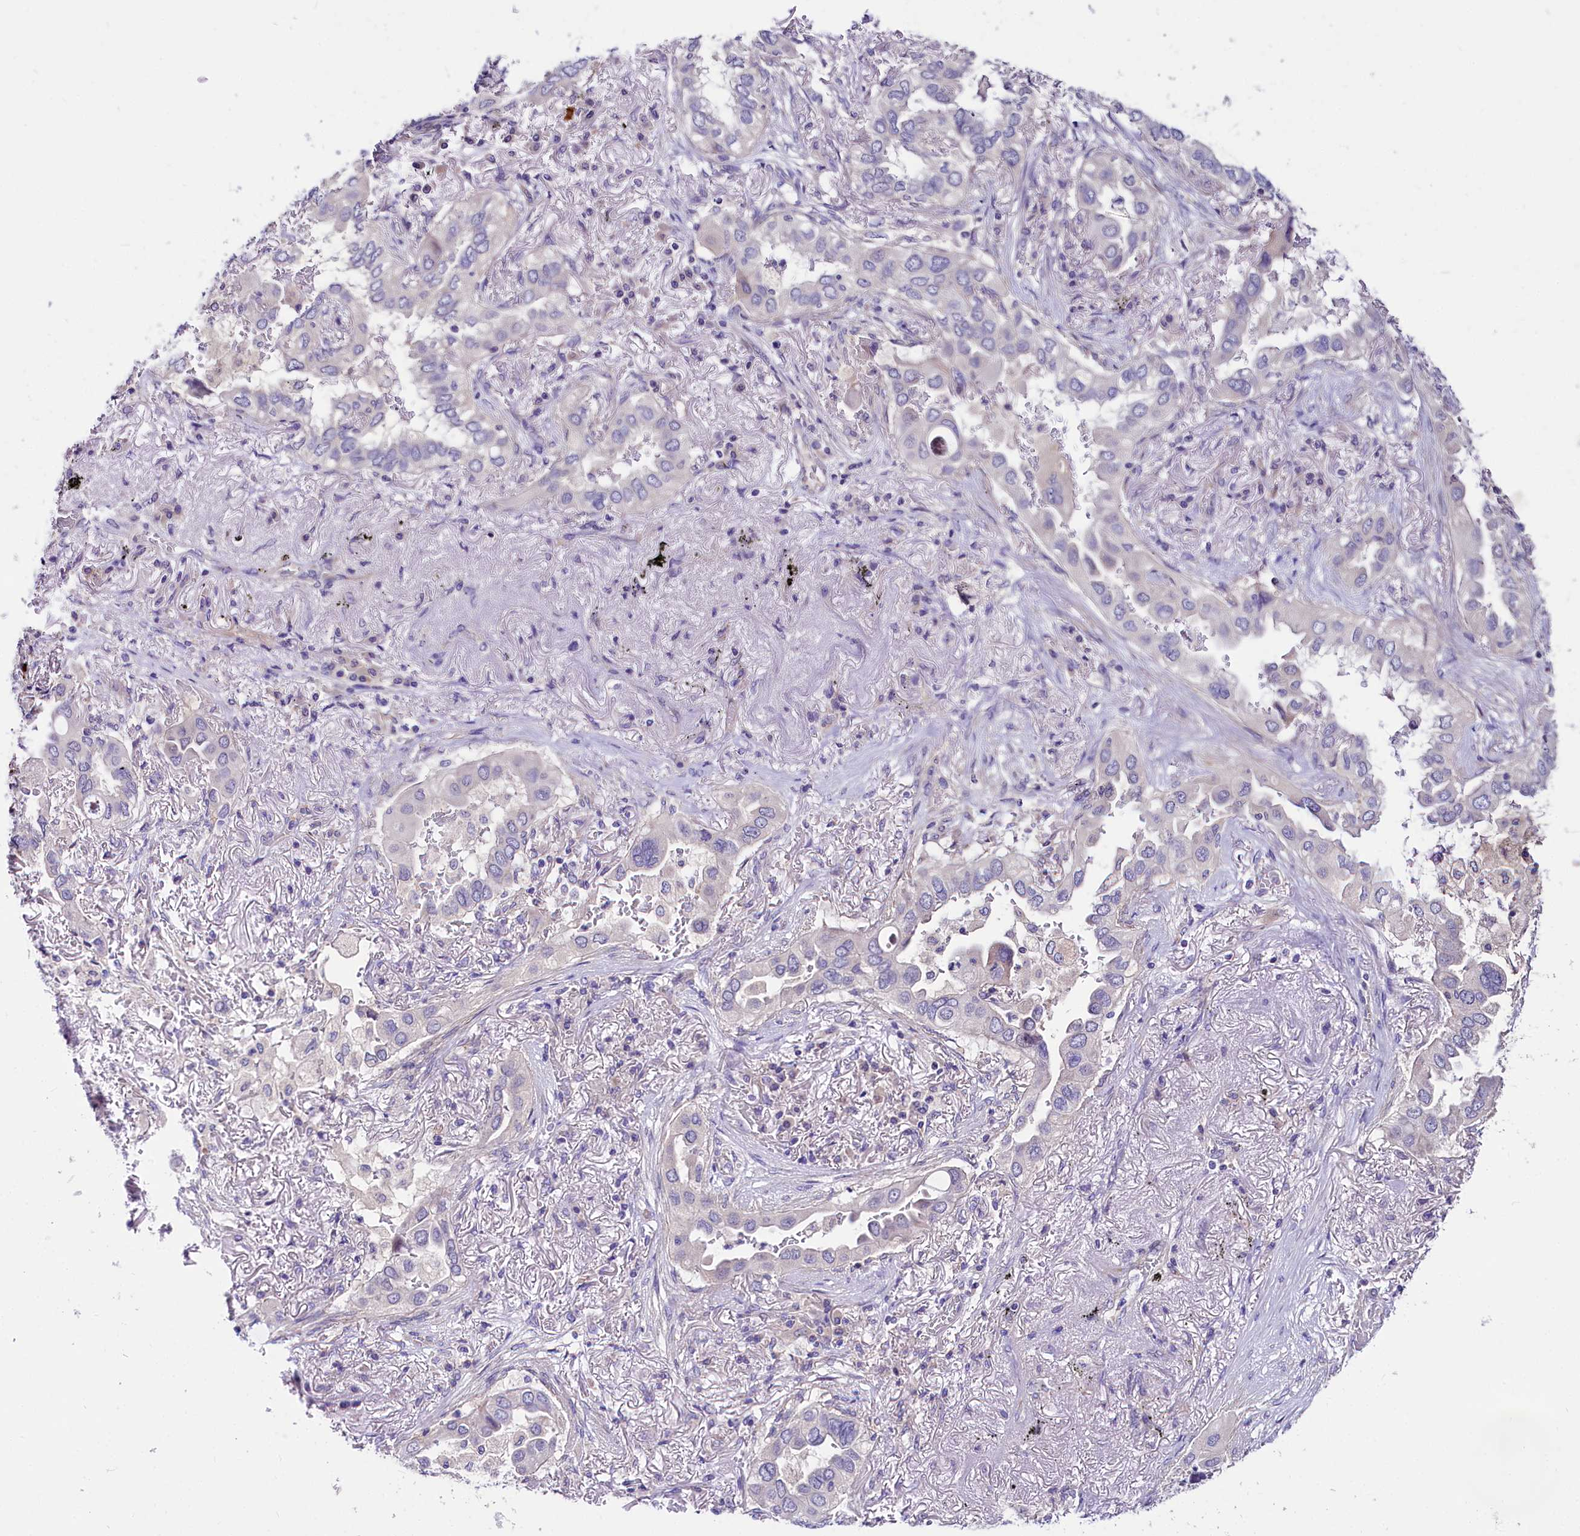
{"staining": {"intensity": "negative", "quantity": "none", "location": "none"}, "tissue": "lung cancer", "cell_type": "Tumor cells", "image_type": "cancer", "snomed": [{"axis": "morphology", "description": "Adenocarcinoma, NOS"}, {"axis": "topography", "description": "Lung"}], "caption": "This is an IHC image of human lung cancer. There is no positivity in tumor cells.", "gene": "ABHD5", "patient": {"sex": "female", "age": 76}}